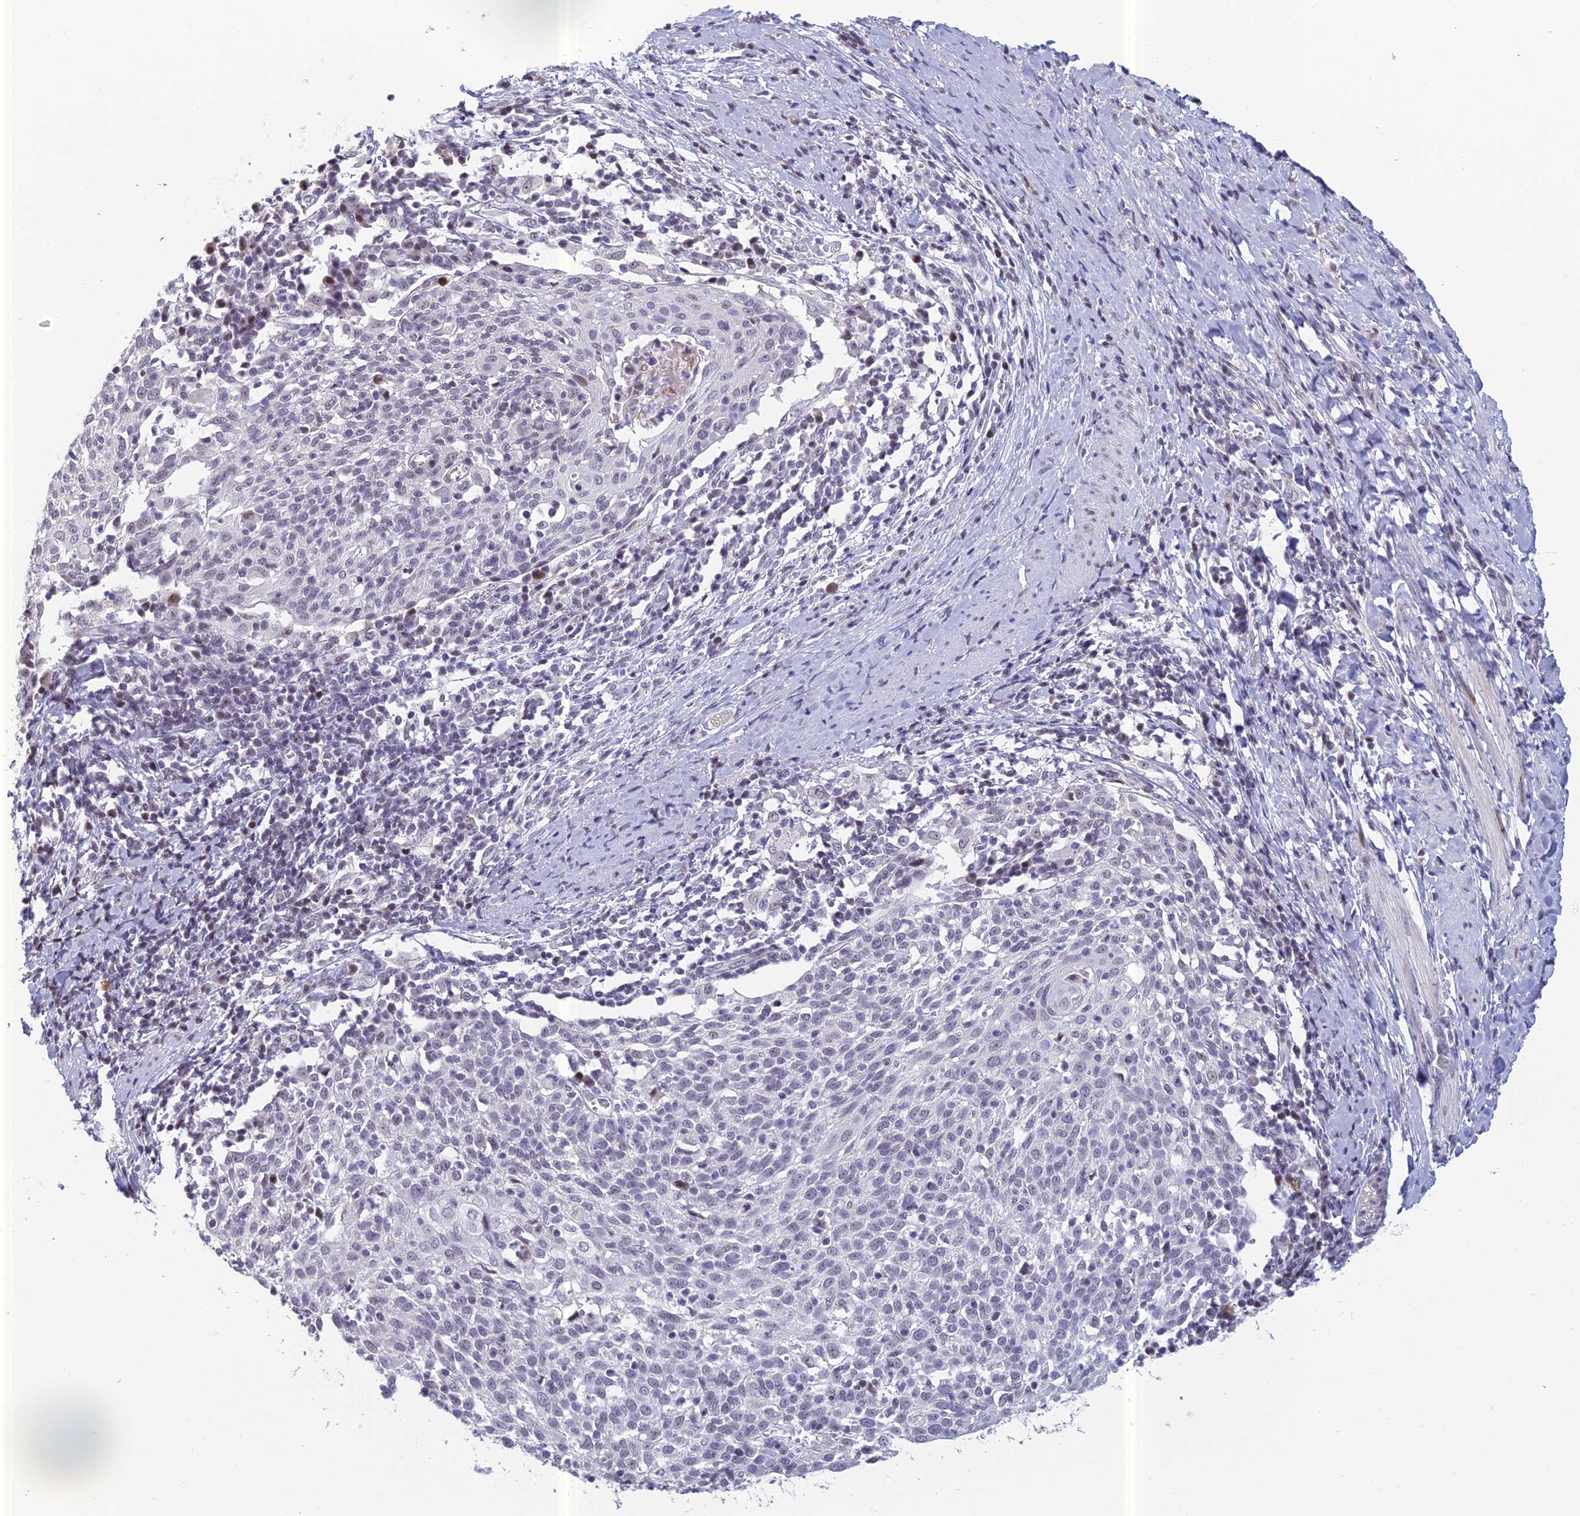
{"staining": {"intensity": "negative", "quantity": "none", "location": "none"}, "tissue": "cervical cancer", "cell_type": "Tumor cells", "image_type": "cancer", "snomed": [{"axis": "morphology", "description": "Squamous cell carcinoma, NOS"}, {"axis": "topography", "description": "Cervix"}], "caption": "Human squamous cell carcinoma (cervical) stained for a protein using IHC reveals no staining in tumor cells.", "gene": "RGS17", "patient": {"sex": "female", "age": 52}}